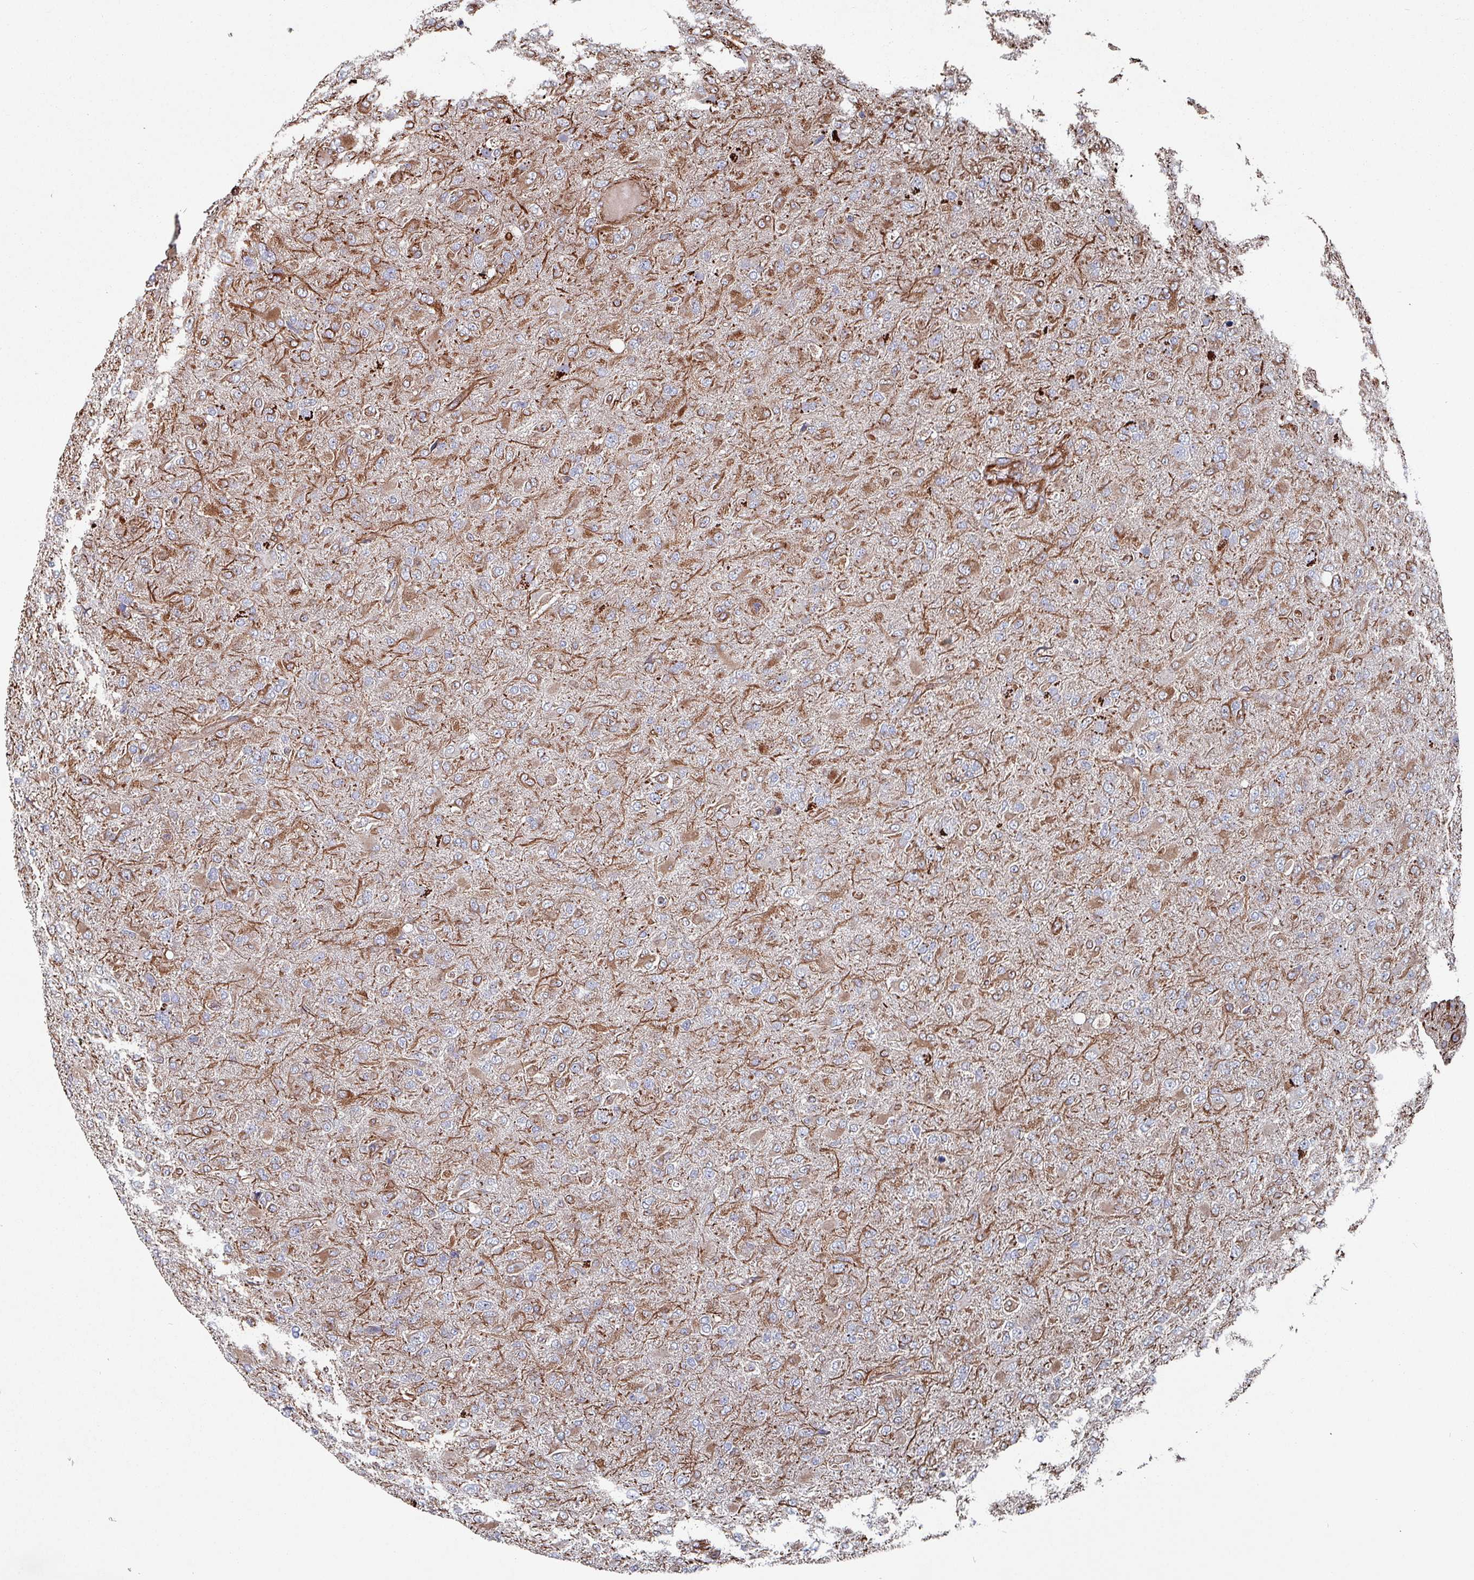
{"staining": {"intensity": "moderate", "quantity": "25%-75%", "location": "cytoplasmic/membranous"}, "tissue": "glioma", "cell_type": "Tumor cells", "image_type": "cancer", "snomed": [{"axis": "morphology", "description": "Glioma, malignant, Low grade"}, {"axis": "topography", "description": "Brain"}], "caption": "Protein staining reveals moderate cytoplasmic/membranous expression in about 25%-75% of tumor cells in glioma. The staining was performed using DAB to visualize the protein expression in brown, while the nuclei were stained in blue with hematoxylin (Magnification: 20x).", "gene": "ANO10", "patient": {"sex": "male", "age": 65}}